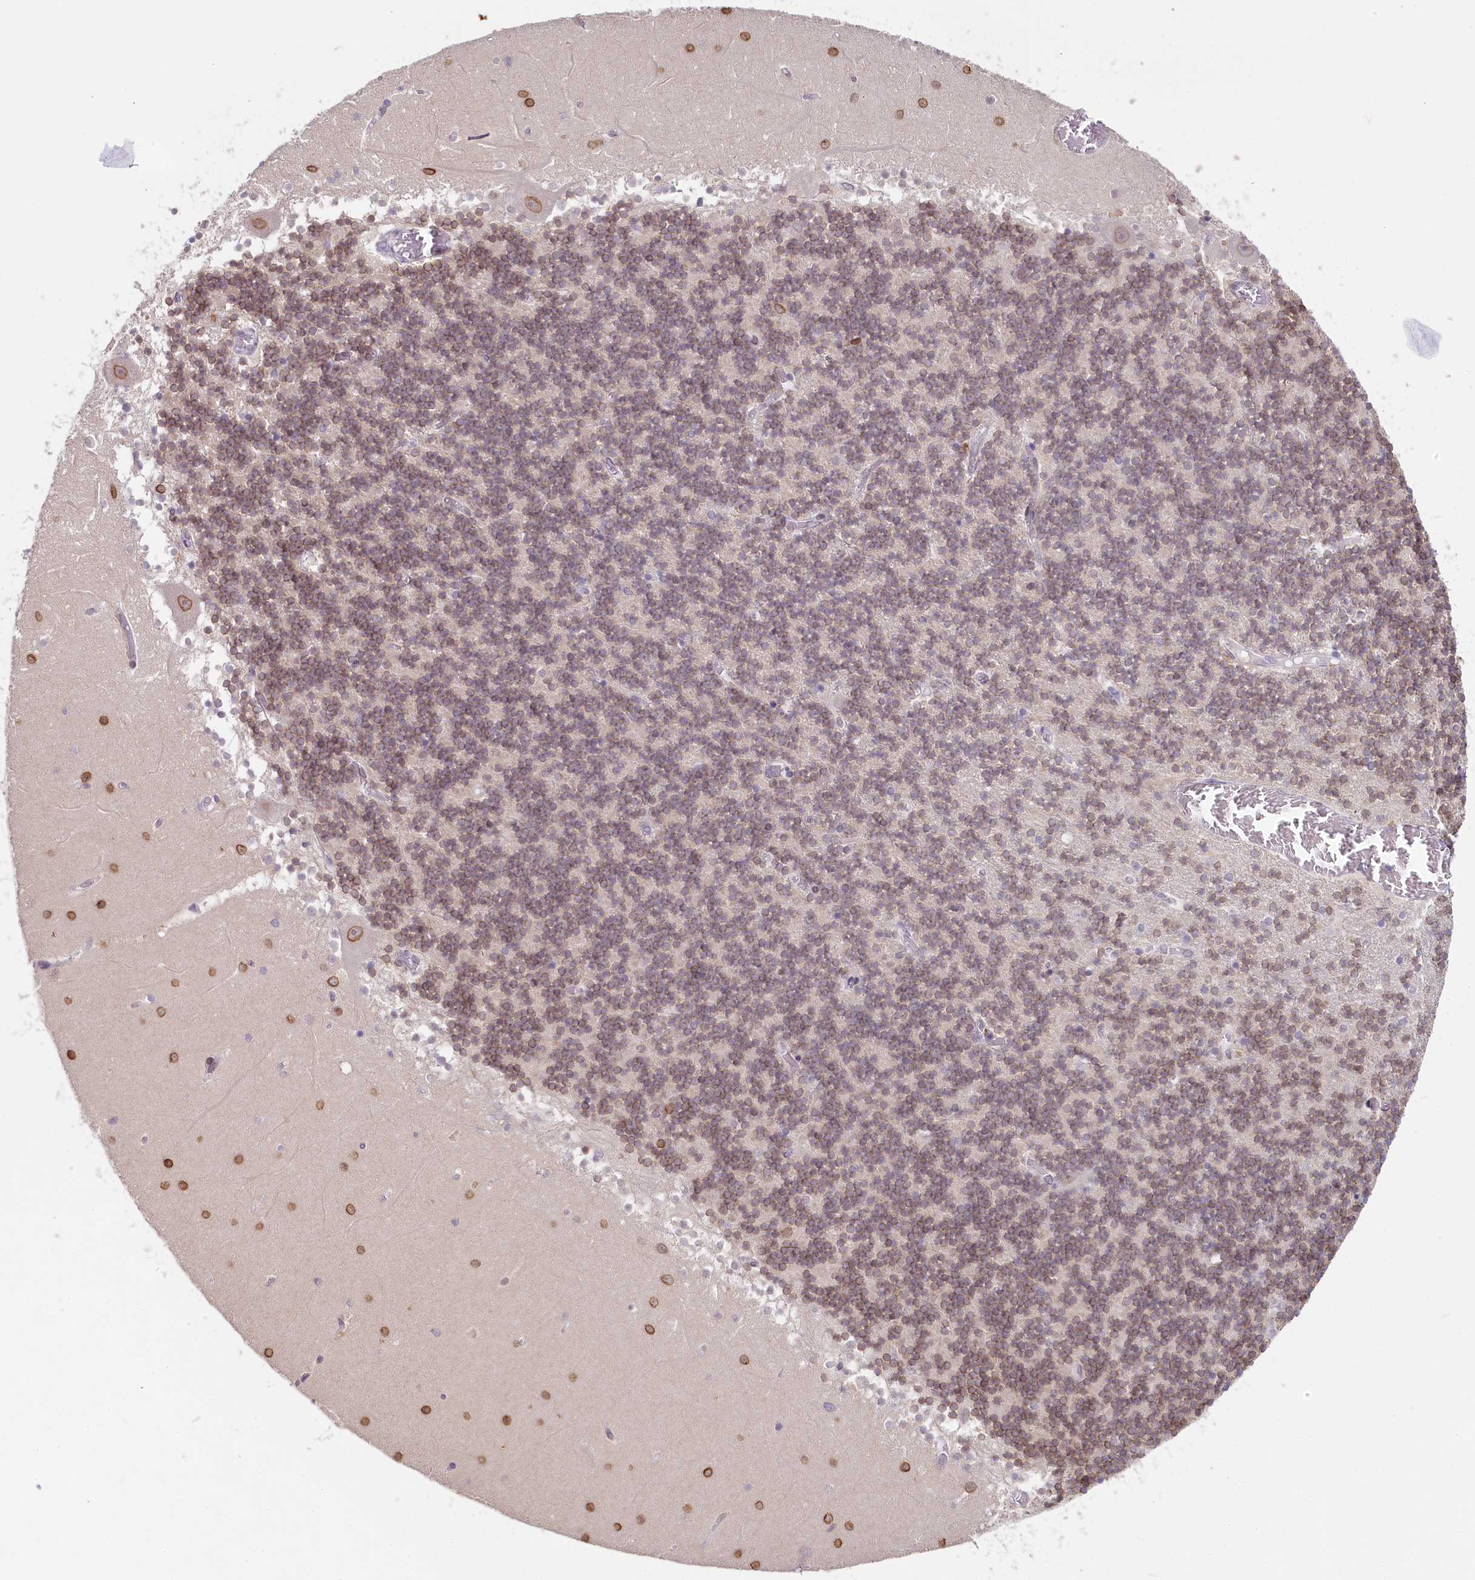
{"staining": {"intensity": "moderate", "quantity": "25%-75%", "location": "cytoplasmic/membranous,nuclear"}, "tissue": "cerebellum", "cell_type": "Cells in granular layer", "image_type": "normal", "snomed": [{"axis": "morphology", "description": "Normal tissue, NOS"}, {"axis": "topography", "description": "Cerebellum"}], "caption": "Immunohistochemistry staining of normal cerebellum, which displays medium levels of moderate cytoplasmic/membranous,nuclear staining in about 25%-75% of cells in granular layer indicating moderate cytoplasmic/membranous,nuclear protein staining. The staining was performed using DAB (brown) for protein detection and nuclei were counterstained in hematoxylin (blue).", "gene": "HPD", "patient": {"sex": "female", "age": 28}}